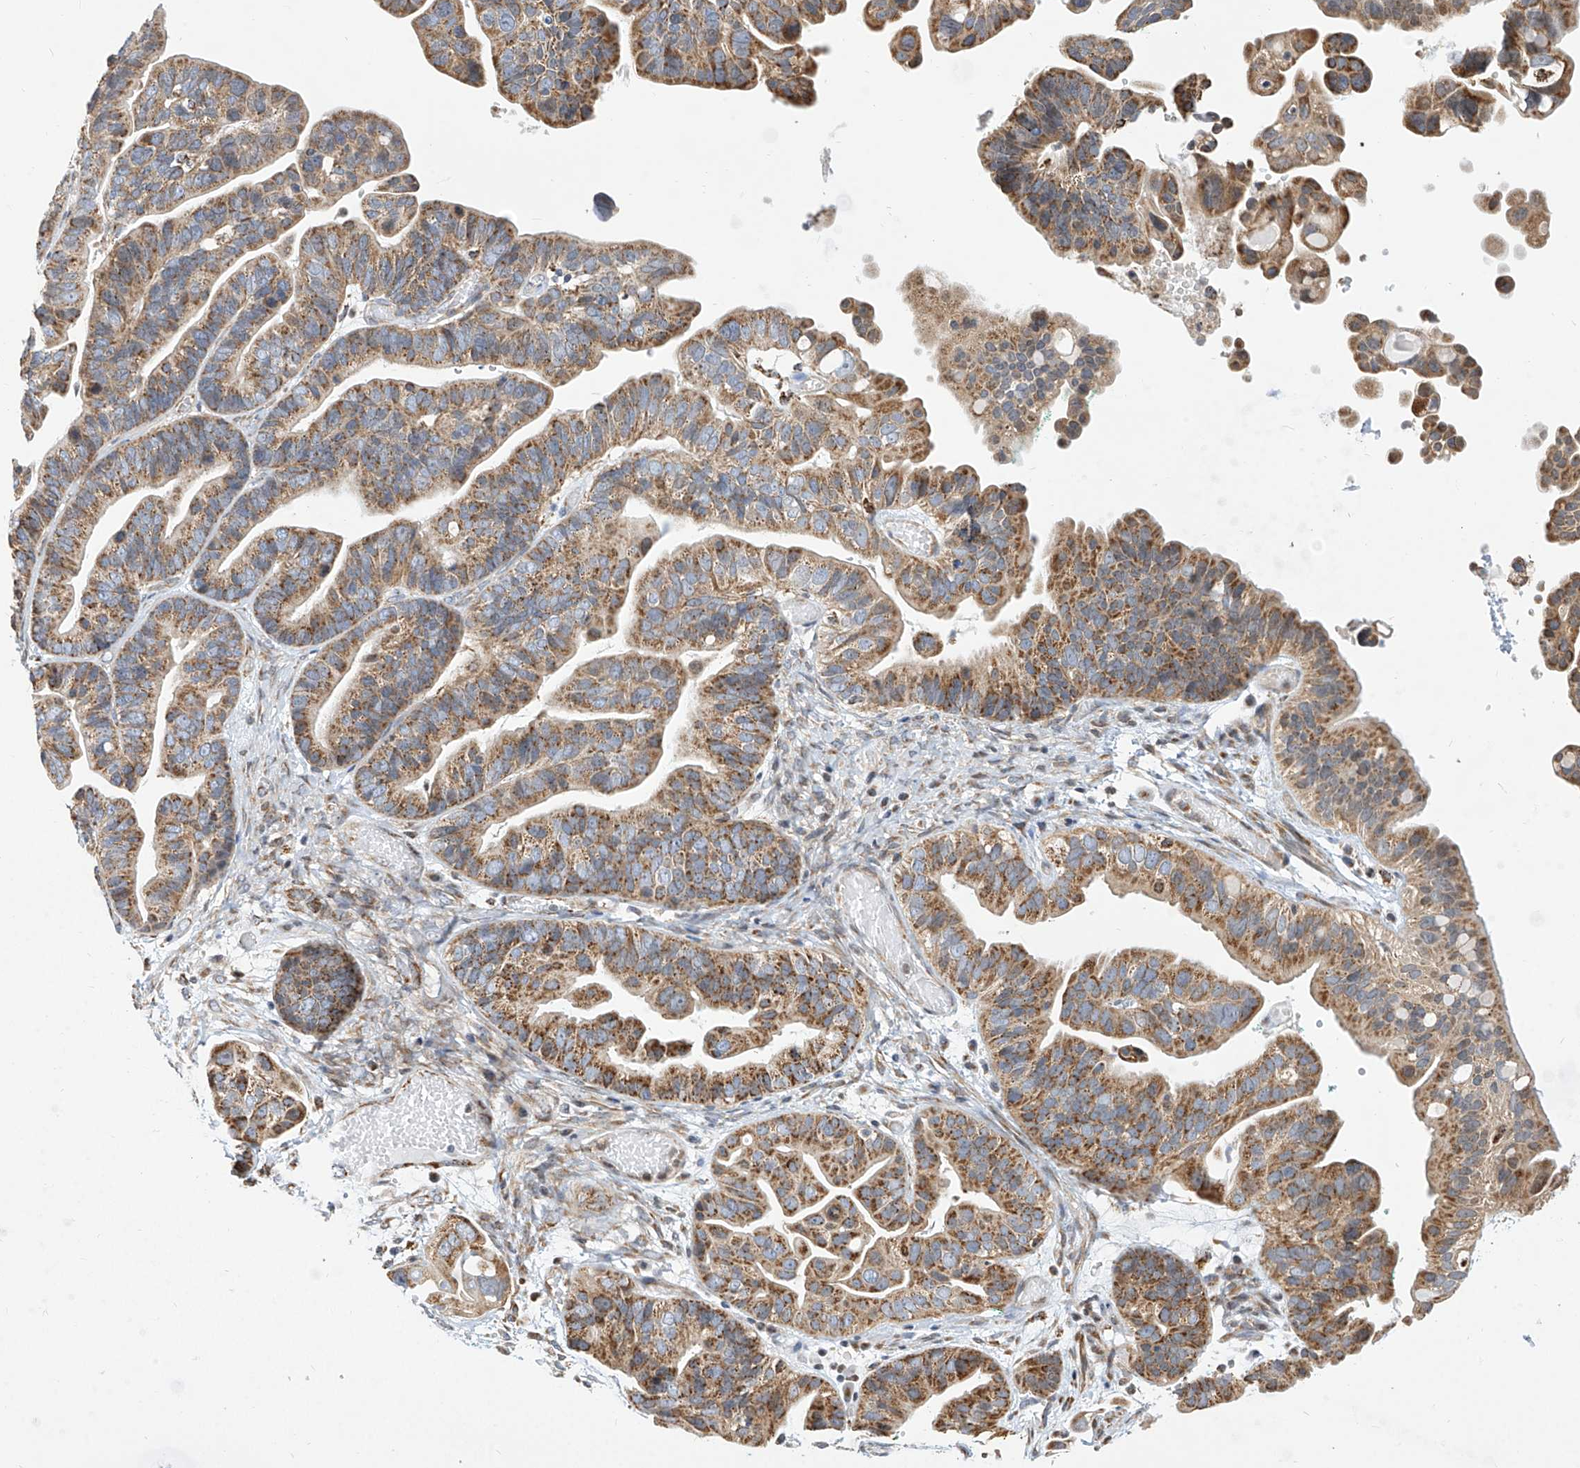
{"staining": {"intensity": "moderate", "quantity": ">75%", "location": "cytoplasmic/membranous"}, "tissue": "ovarian cancer", "cell_type": "Tumor cells", "image_type": "cancer", "snomed": [{"axis": "morphology", "description": "Cystadenocarcinoma, serous, NOS"}, {"axis": "topography", "description": "Ovary"}], "caption": "Human serous cystadenocarcinoma (ovarian) stained with a brown dye demonstrates moderate cytoplasmic/membranous positive positivity in about >75% of tumor cells.", "gene": "TTLL8", "patient": {"sex": "female", "age": 56}}